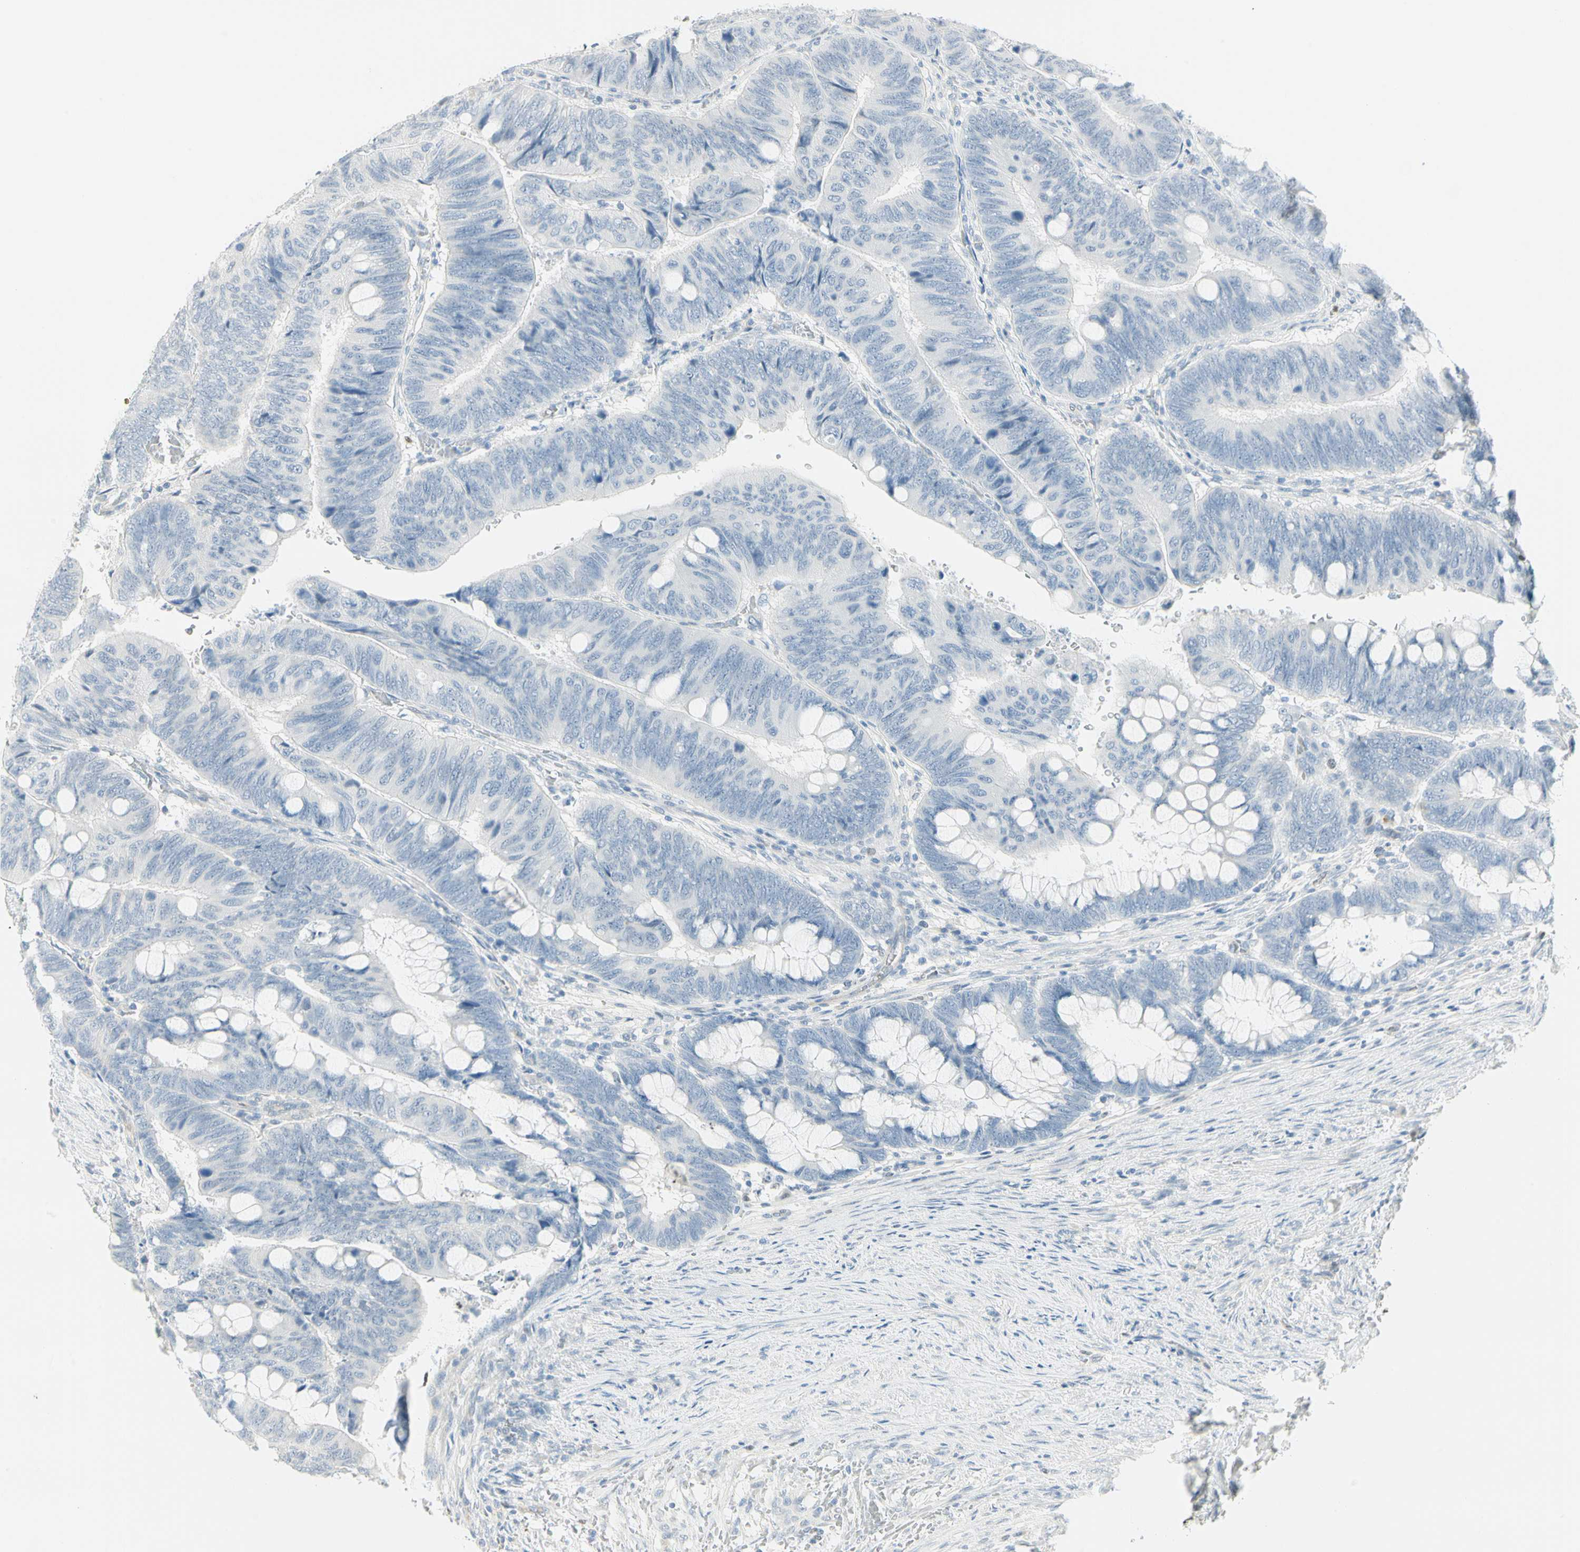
{"staining": {"intensity": "negative", "quantity": "none", "location": "none"}, "tissue": "colorectal cancer", "cell_type": "Tumor cells", "image_type": "cancer", "snomed": [{"axis": "morphology", "description": "Normal tissue, NOS"}, {"axis": "morphology", "description": "Adenocarcinoma, NOS"}, {"axis": "topography", "description": "Rectum"}, {"axis": "topography", "description": "Peripheral nerve tissue"}], "caption": "Micrograph shows no protein staining in tumor cells of colorectal cancer (adenocarcinoma) tissue. (DAB IHC visualized using brightfield microscopy, high magnification).", "gene": "MLLT10", "patient": {"sex": "male", "age": 92}}